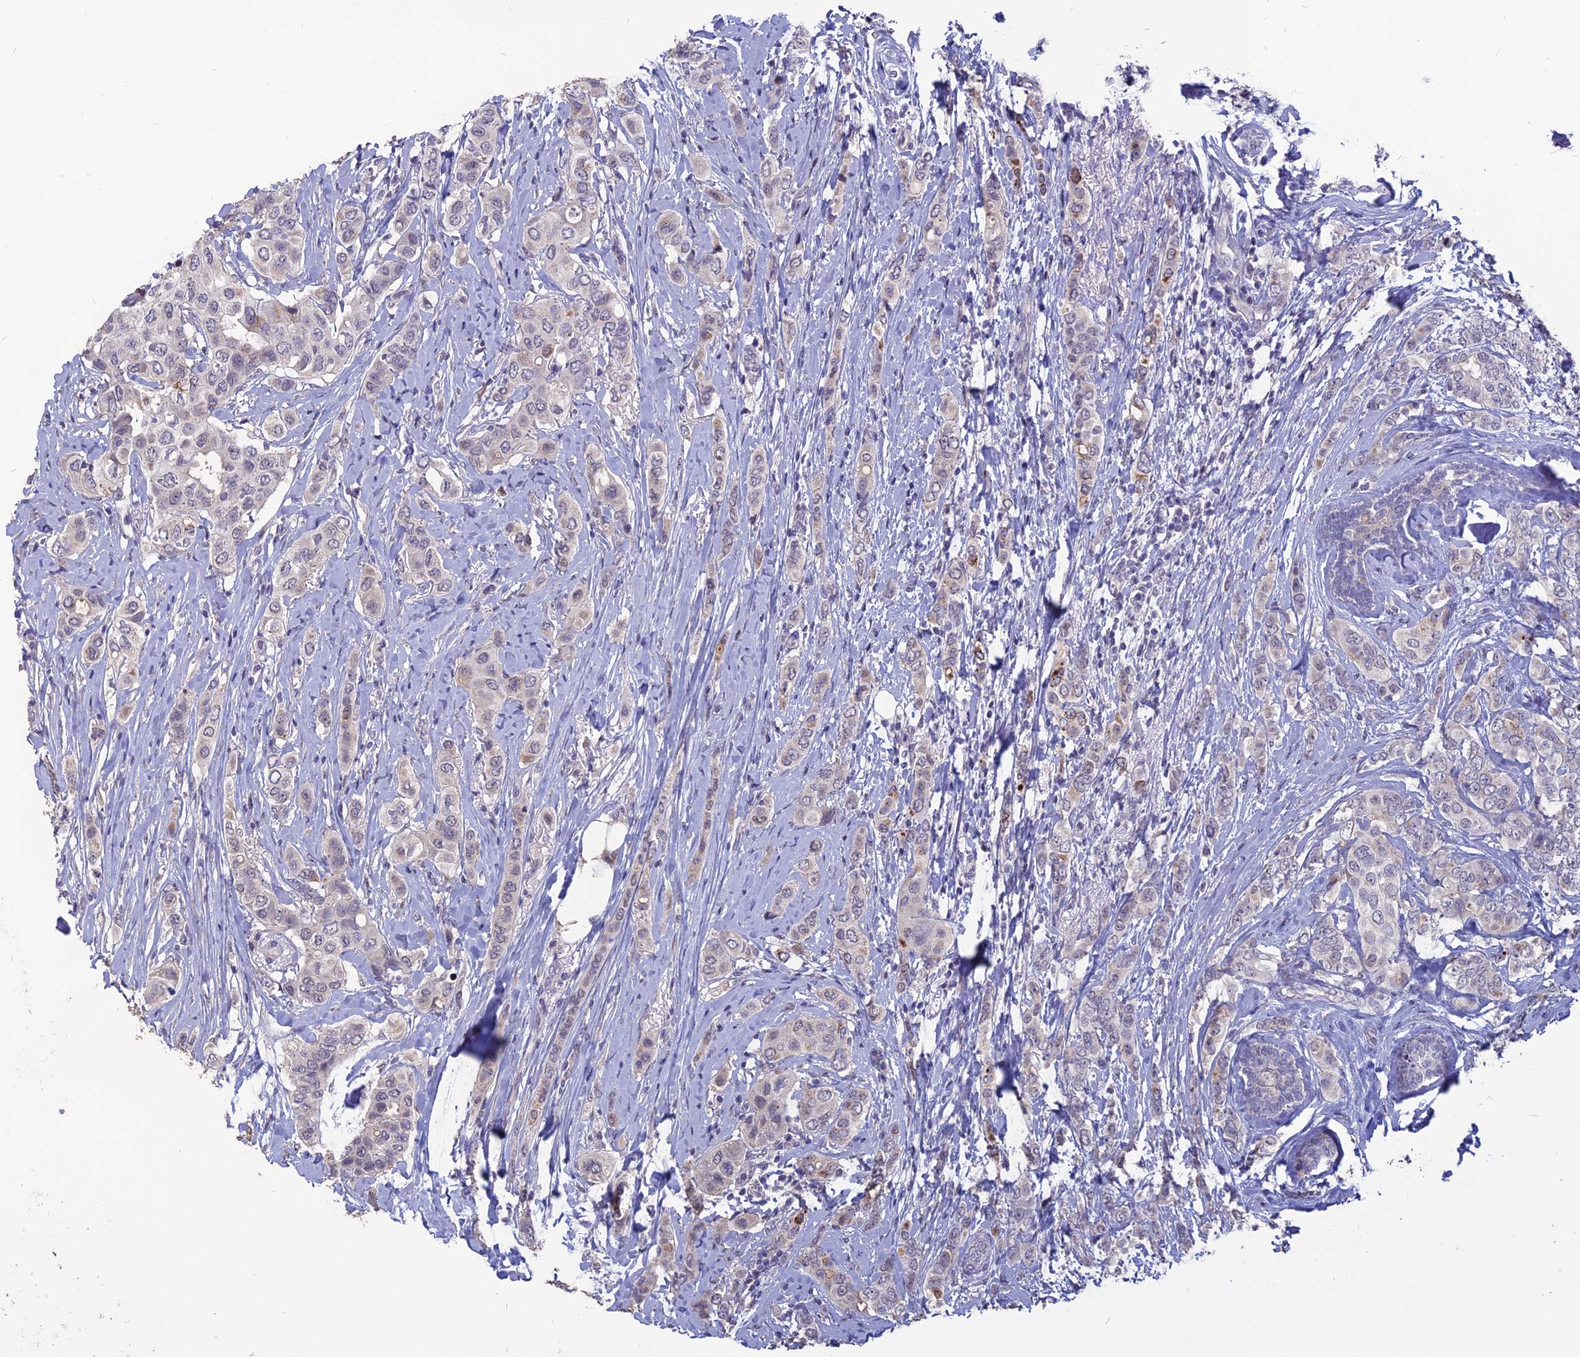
{"staining": {"intensity": "weak", "quantity": "<25%", "location": "cytoplasmic/membranous"}, "tissue": "breast cancer", "cell_type": "Tumor cells", "image_type": "cancer", "snomed": [{"axis": "morphology", "description": "Lobular carcinoma"}, {"axis": "topography", "description": "Breast"}], "caption": "Immunohistochemistry (IHC) histopathology image of breast lobular carcinoma stained for a protein (brown), which exhibits no positivity in tumor cells.", "gene": "TMEM263", "patient": {"sex": "female", "age": 51}}